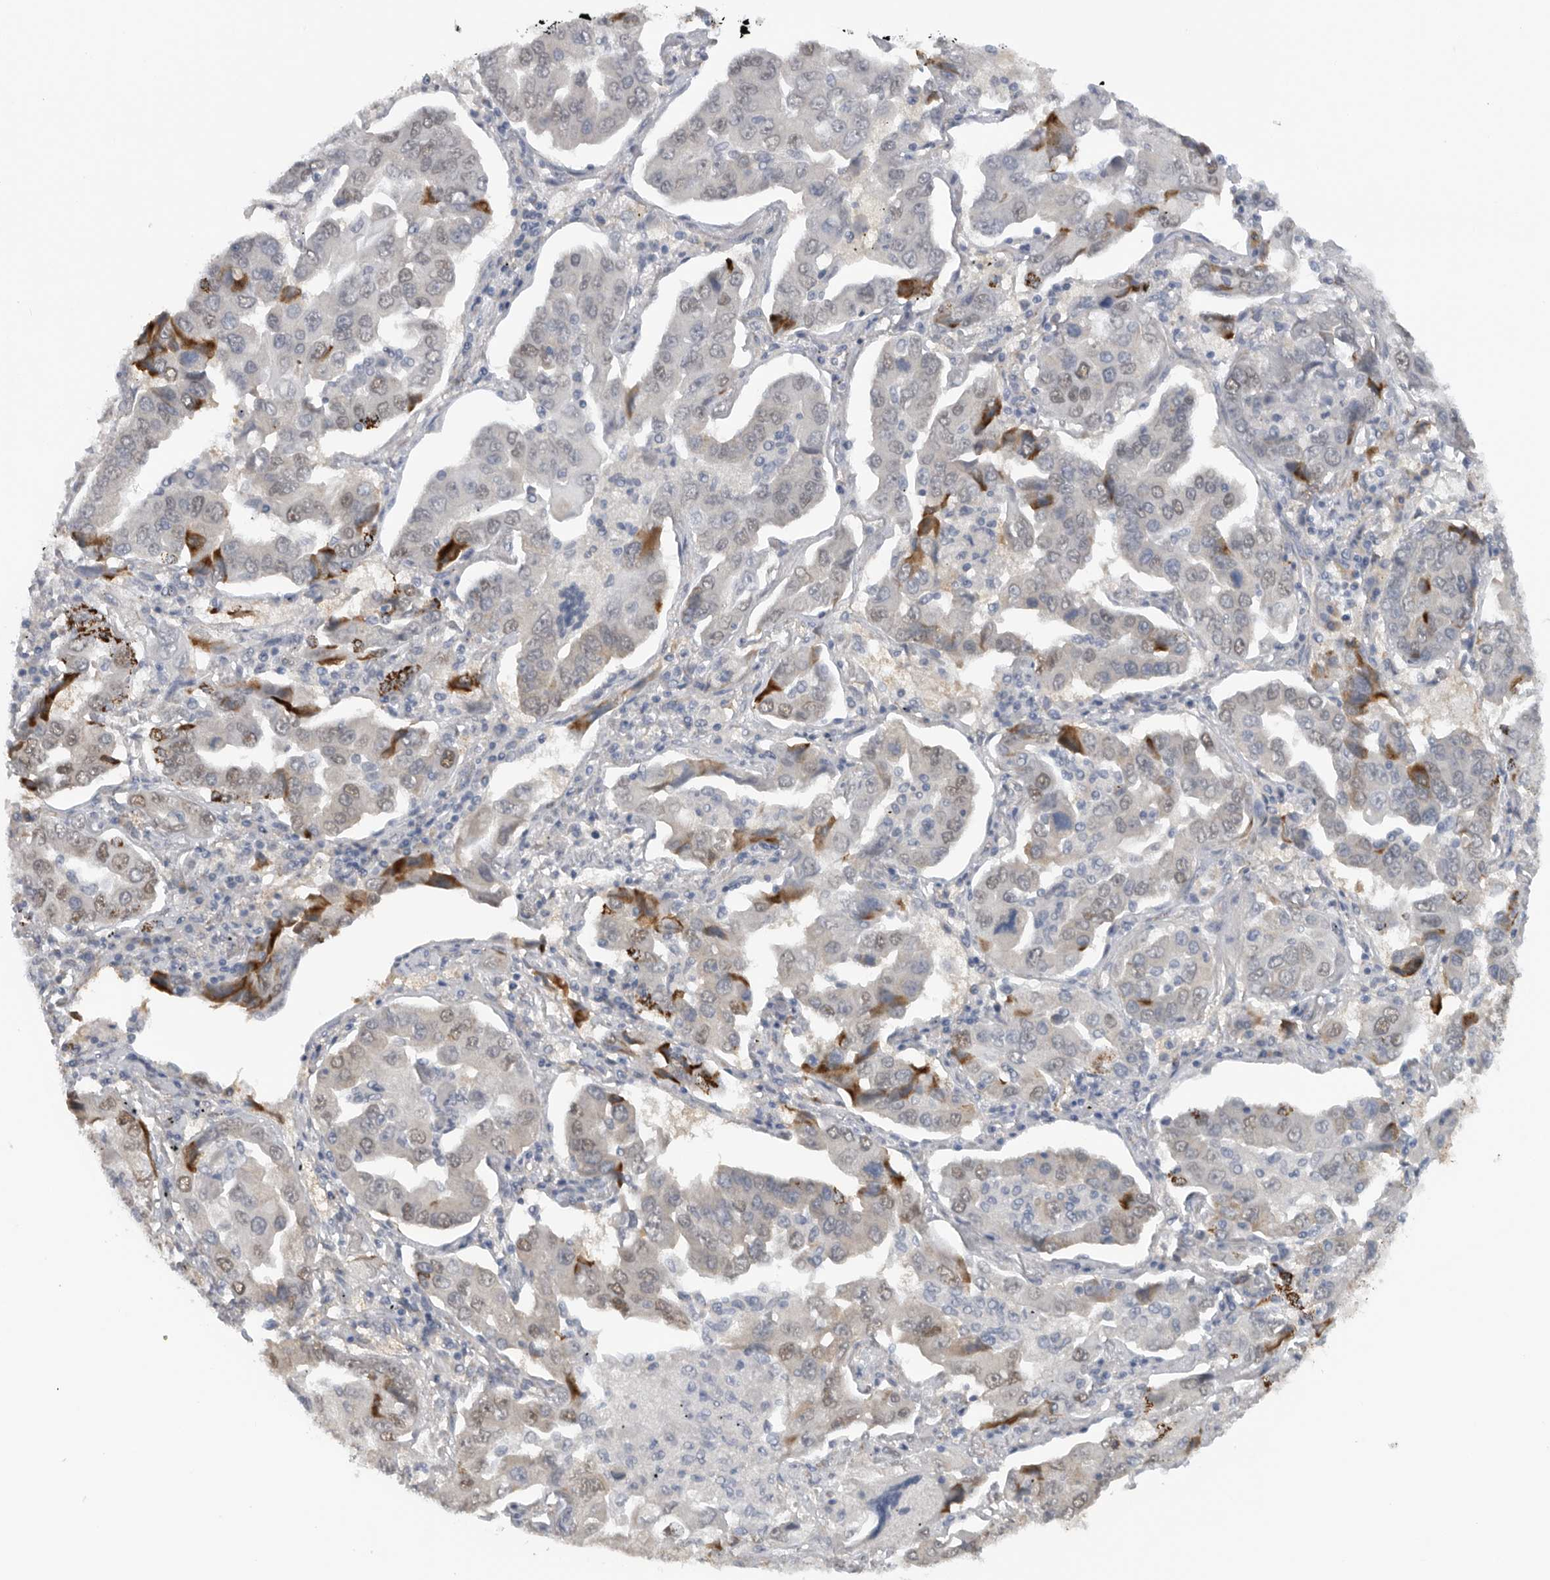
{"staining": {"intensity": "moderate", "quantity": "<25%", "location": "cytoplasmic/membranous"}, "tissue": "lung cancer", "cell_type": "Tumor cells", "image_type": "cancer", "snomed": [{"axis": "morphology", "description": "Adenocarcinoma, NOS"}, {"axis": "topography", "description": "Lung"}], "caption": "A brown stain shows moderate cytoplasmic/membranous expression of a protein in human adenocarcinoma (lung) tumor cells.", "gene": "DYRK2", "patient": {"sex": "female", "age": 65}}